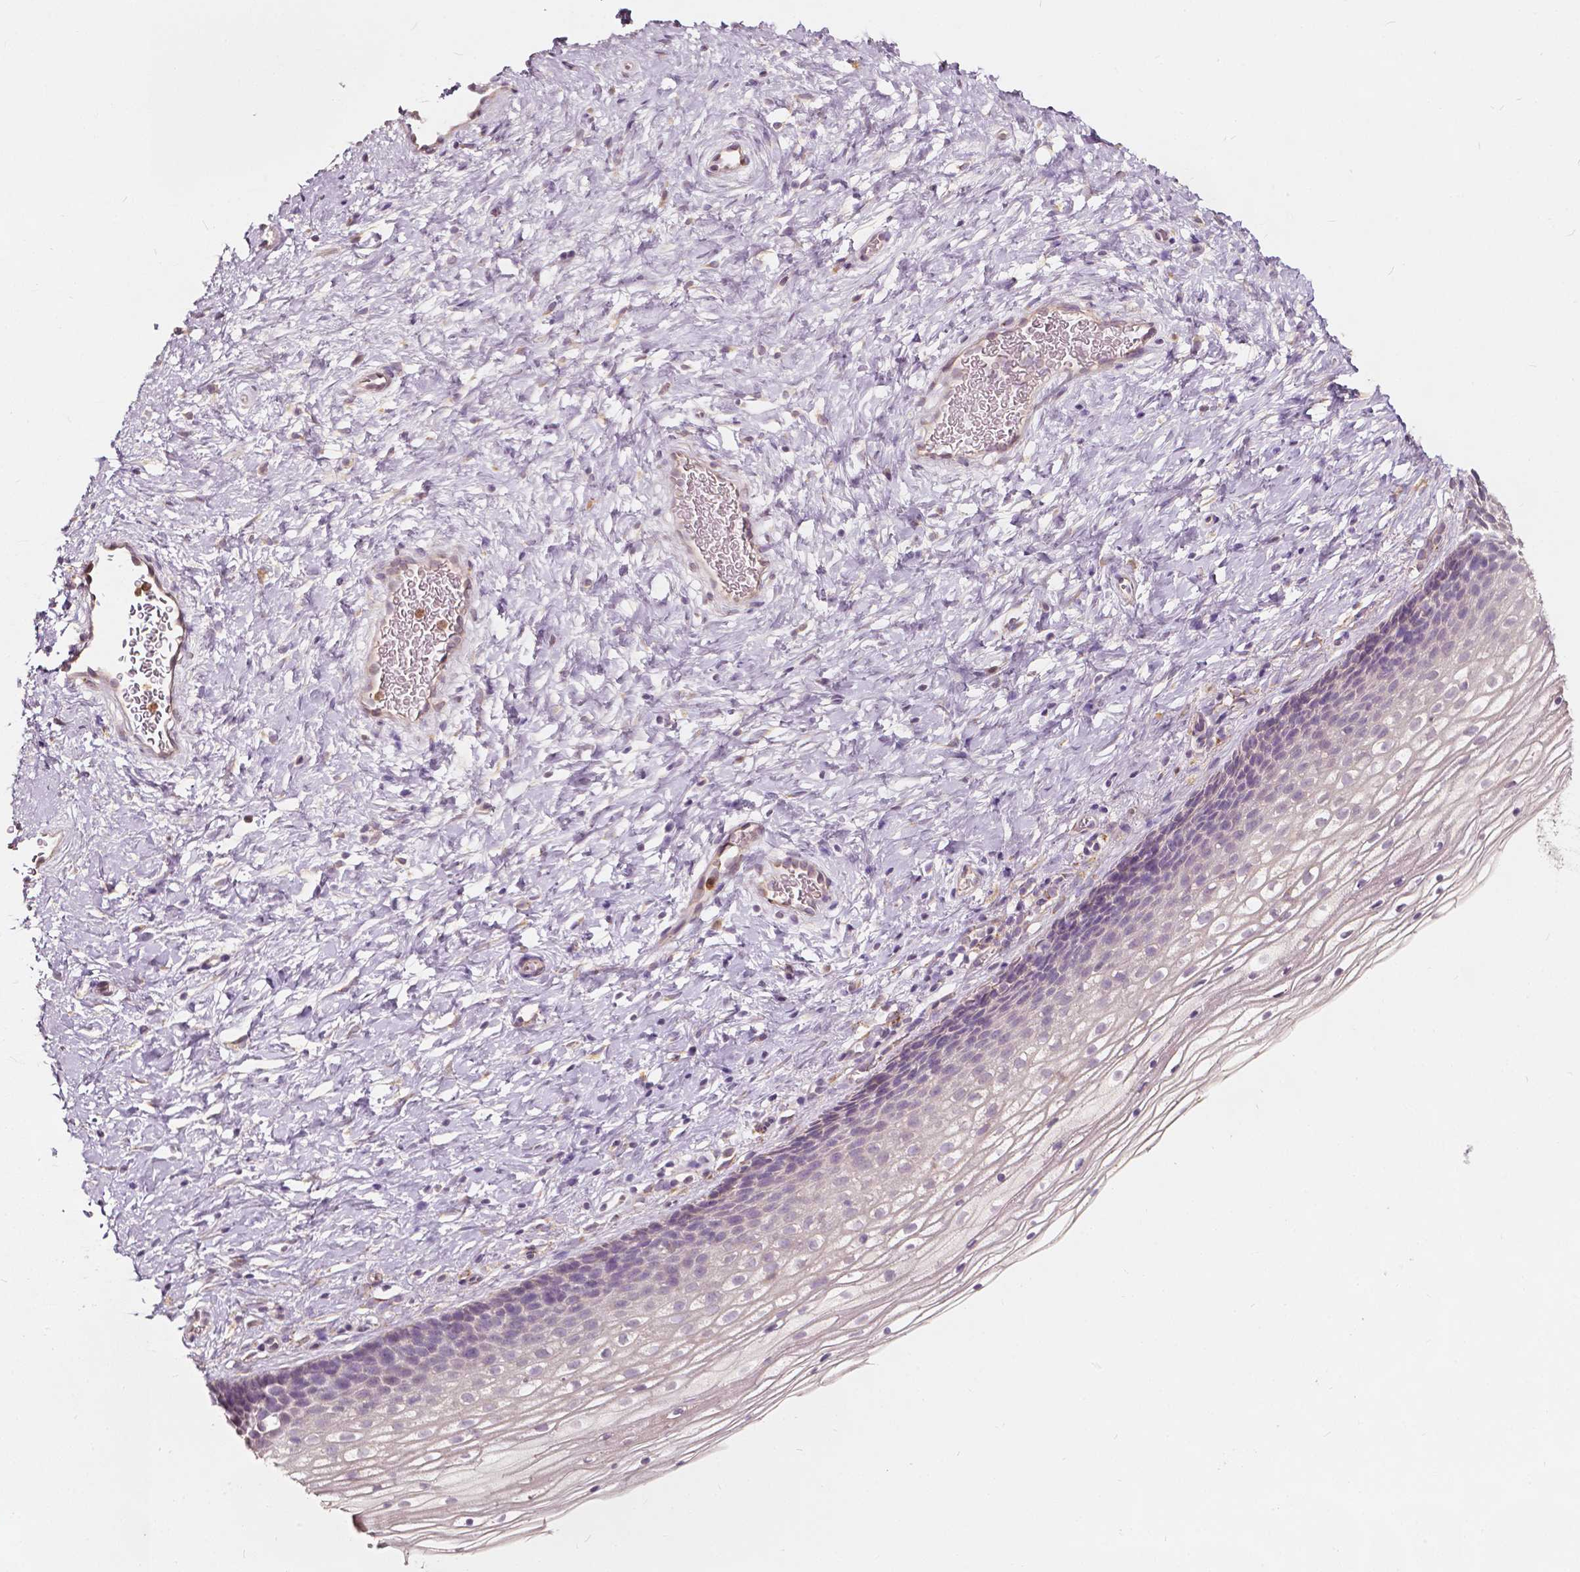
{"staining": {"intensity": "negative", "quantity": "none", "location": "none"}, "tissue": "cervix", "cell_type": "Glandular cells", "image_type": "normal", "snomed": [{"axis": "morphology", "description": "Normal tissue, NOS"}, {"axis": "topography", "description": "Cervix"}], "caption": "A histopathology image of cervix stained for a protein exhibits no brown staining in glandular cells. The staining is performed using DAB (3,3'-diaminobenzidine) brown chromogen with nuclei counter-stained in using hematoxylin.", "gene": "NPC1L1", "patient": {"sex": "female", "age": 34}}